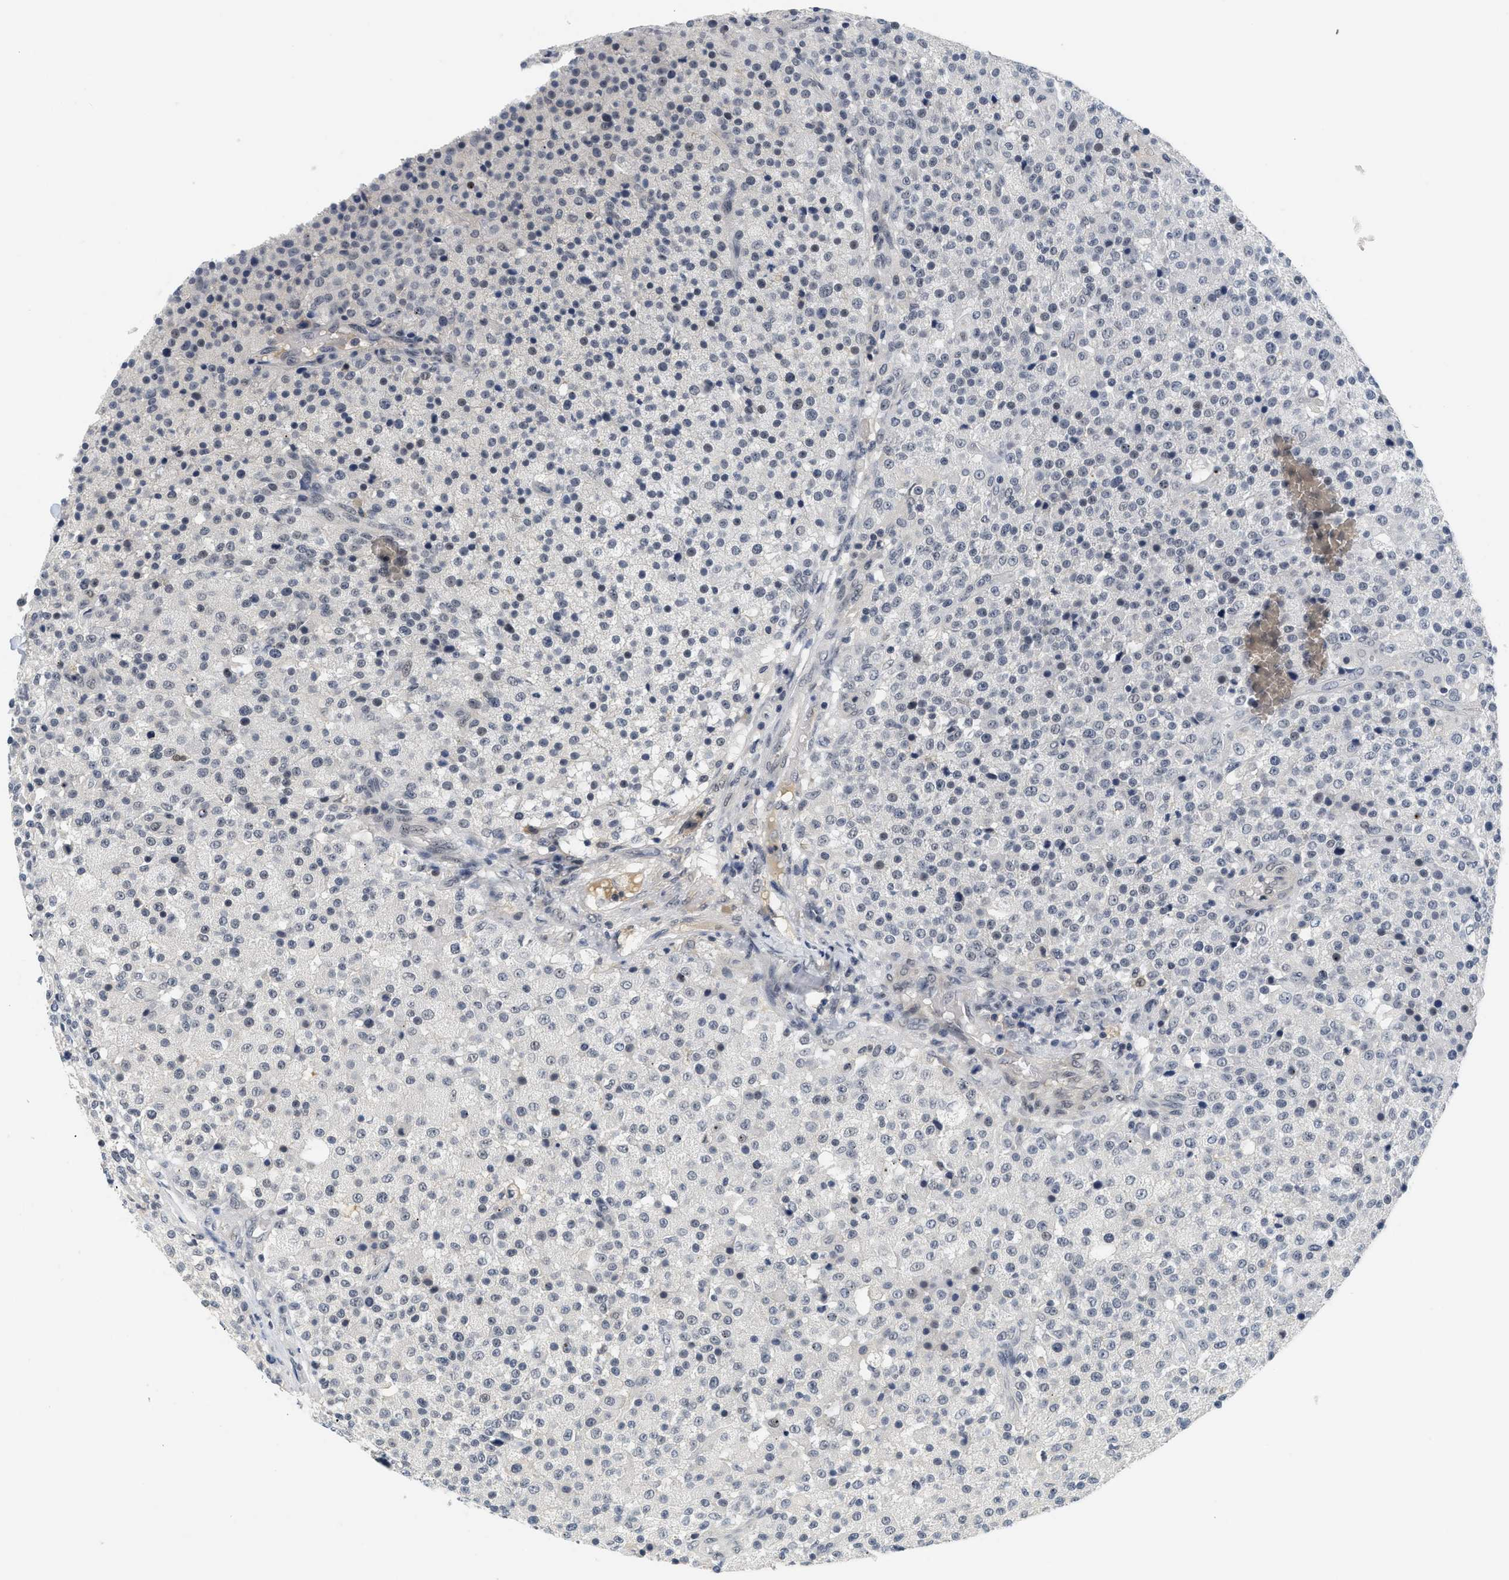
{"staining": {"intensity": "weak", "quantity": "<25%", "location": "nuclear"}, "tissue": "testis cancer", "cell_type": "Tumor cells", "image_type": "cancer", "snomed": [{"axis": "morphology", "description": "Seminoma, NOS"}, {"axis": "topography", "description": "Testis"}], "caption": "Tumor cells are negative for protein expression in human testis seminoma. Brightfield microscopy of immunohistochemistry (IHC) stained with DAB (3,3'-diaminobenzidine) (brown) and hematoxylin (blue), captured at high magnification.", "gene": "MZF1", "patient": {"sex": "male", "age": 59}}